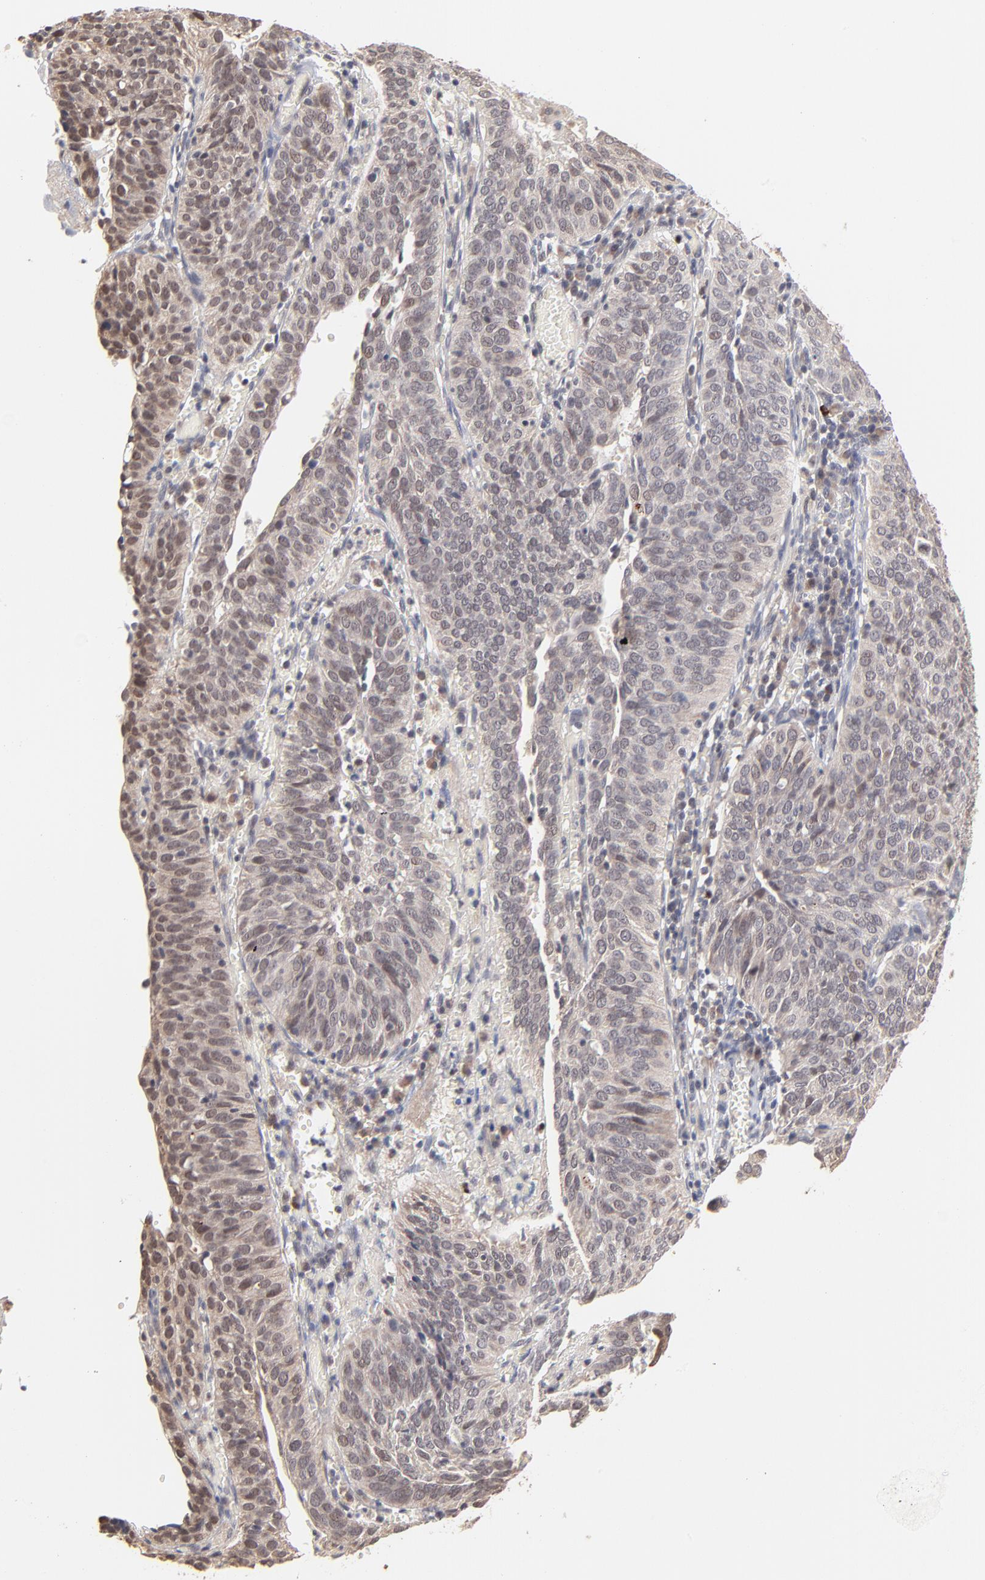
{"staining": {"intensity": "moderate", "quantity": "<25%", "location": "cytoplasmic/membranous,nuclear"}, "tissue": "cervical cancer", "cell_type": "Tumor cells", "image_type": "cancer", "snomed": [{"axis": "morphology", "description": "Squamous cell carcinoma, NOS"}, {"axis": "topography", "description": "Cervix"}], "caption": "Immunohistochemical staining of human cervical cancer (squamous cell carcinoma) reveals low levels of moderate cytoplasmic/membranous and nuclear protein staining in about <25% of tumor cells. The staining was performed using DAB to visualize the protein expression in brown, while the nuclei were stained in blue with hematoxylin (Magnification: 20x).", "gene": "MSL2", "patient": {"sex": "female", "age": 39}}